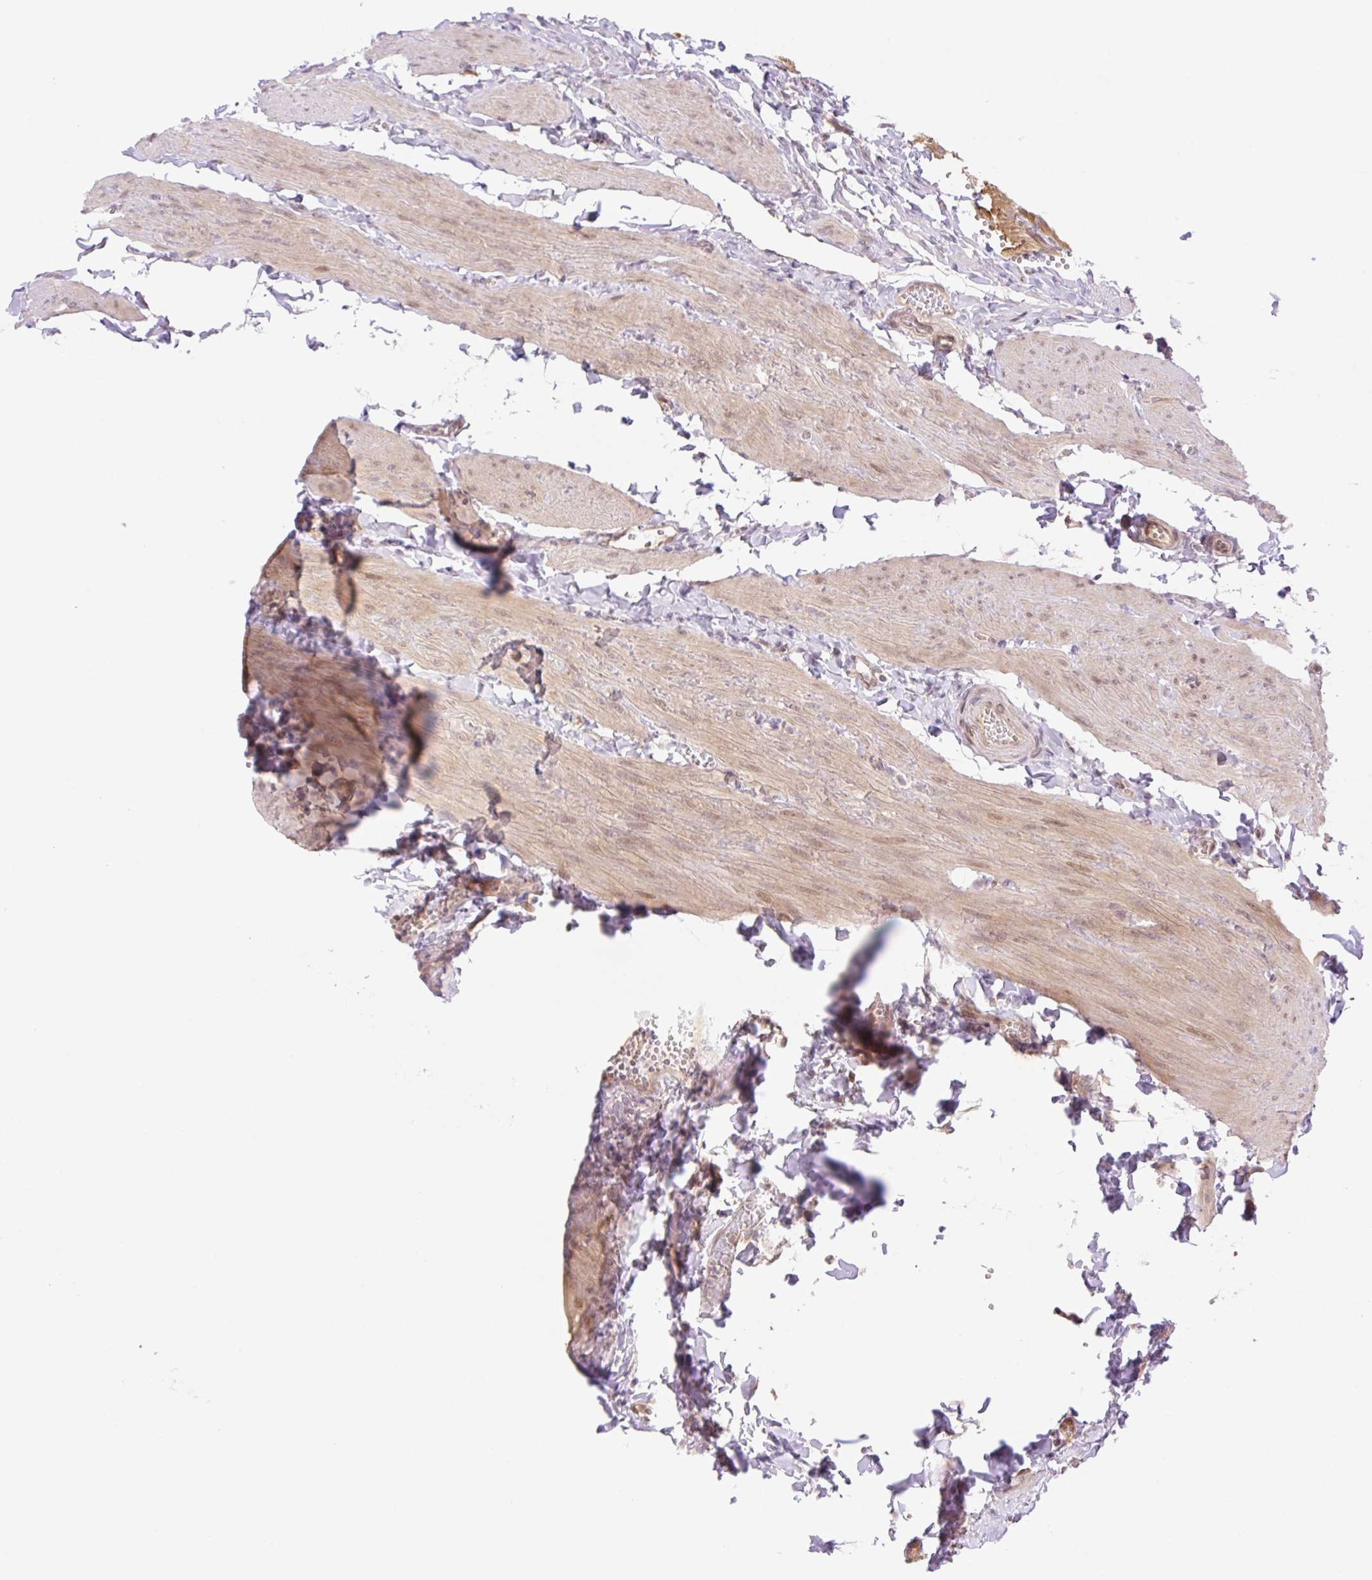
{"staining": {"intensity": "moderate", "quantity": ">75%", "location": "cytoplasmic/membranous,nuclear"}, "tissue": "gallbladder", "cell_type": "Glandular cells", "image_type": "normal", "snomed": [{"axis": "morphology", "description": "Normal tissue, NOS"}, {"axis": "topography", "description": "Gallbladder"}, {"axis": "topography", "description": "Peripheral nerve tissue"}], "caption": "Human gallbladder stained for a protein (brown) reveals moderate cytoplasmic/membranous,nuclear positive positivity in about >75% of glandular cells.", "gene": "VPS25", "patient": {"sex": "male", "age": 17}}